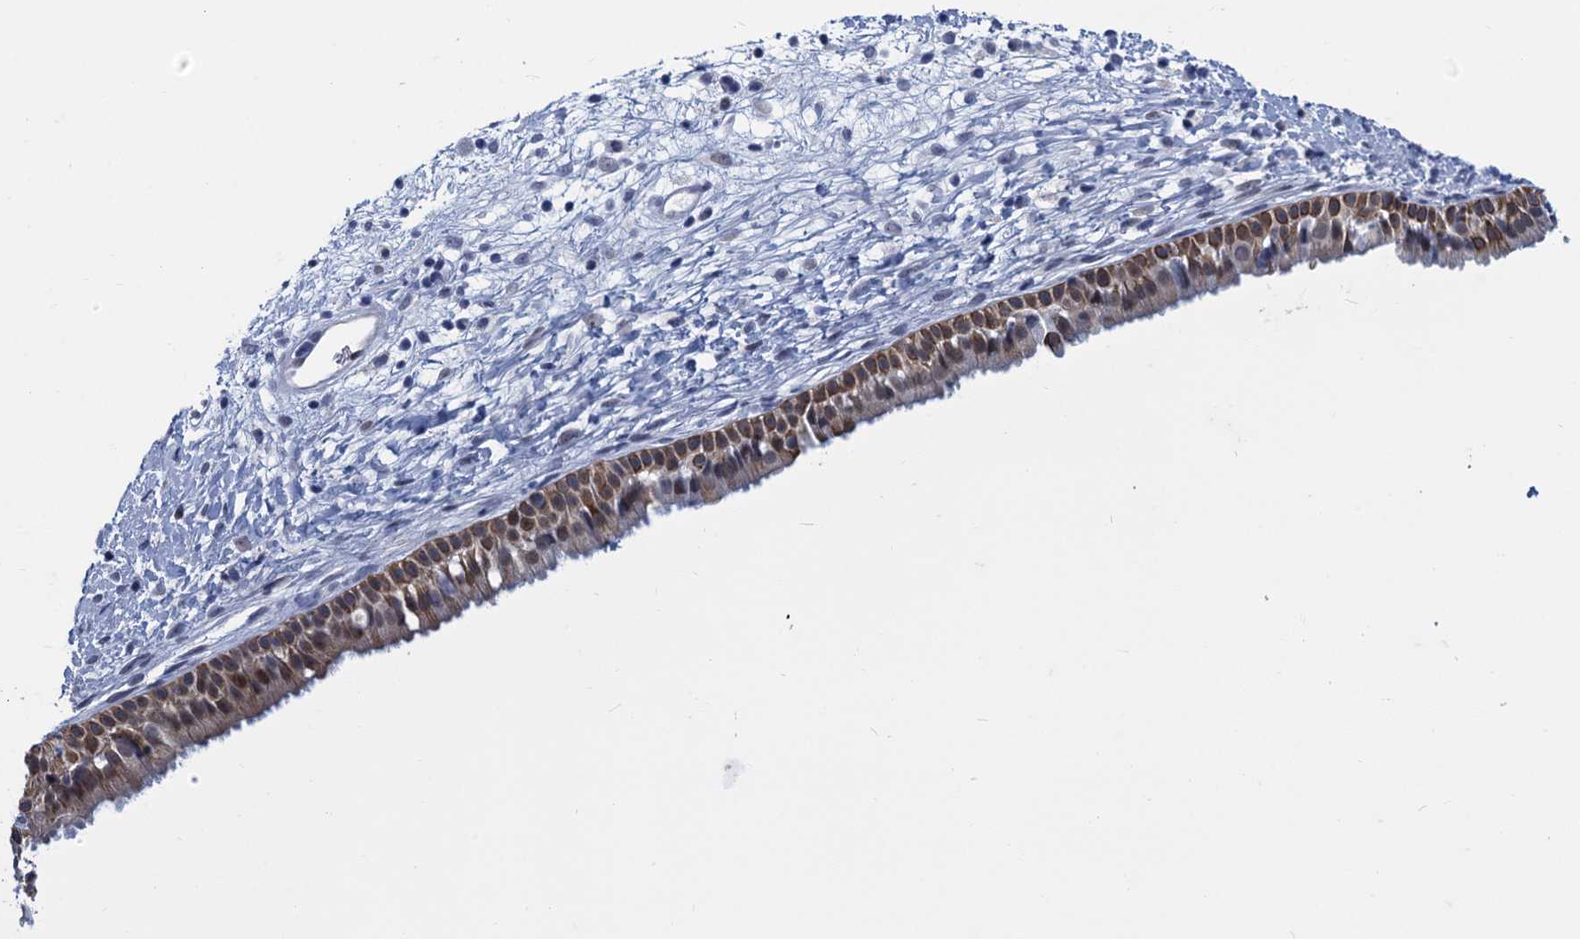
{"staining": {"intensity": "moderate", "quantity": ">75%", "location": "cytoplasmic/membranous,nuclear"}, "tissue": "nasopharynx", "cell_type": "Respiratory epithelial cells", "image_type": "normal", "snomed": [{"axis": "morphology", "description": "Normal tissue, NOS"}, {"axis": "topography", "description": "Nasopharynx"}], "caption": "Immunohistochemical staining of unremarkable nasopharynx demonstrates >75% levels of moderate cytoplasmic/membranous,nuclear protein positivity in approximately >75% of respiratory epithelial cells.", "gene": "GINS3", "patient": {"sex": "male", "age": 22}}